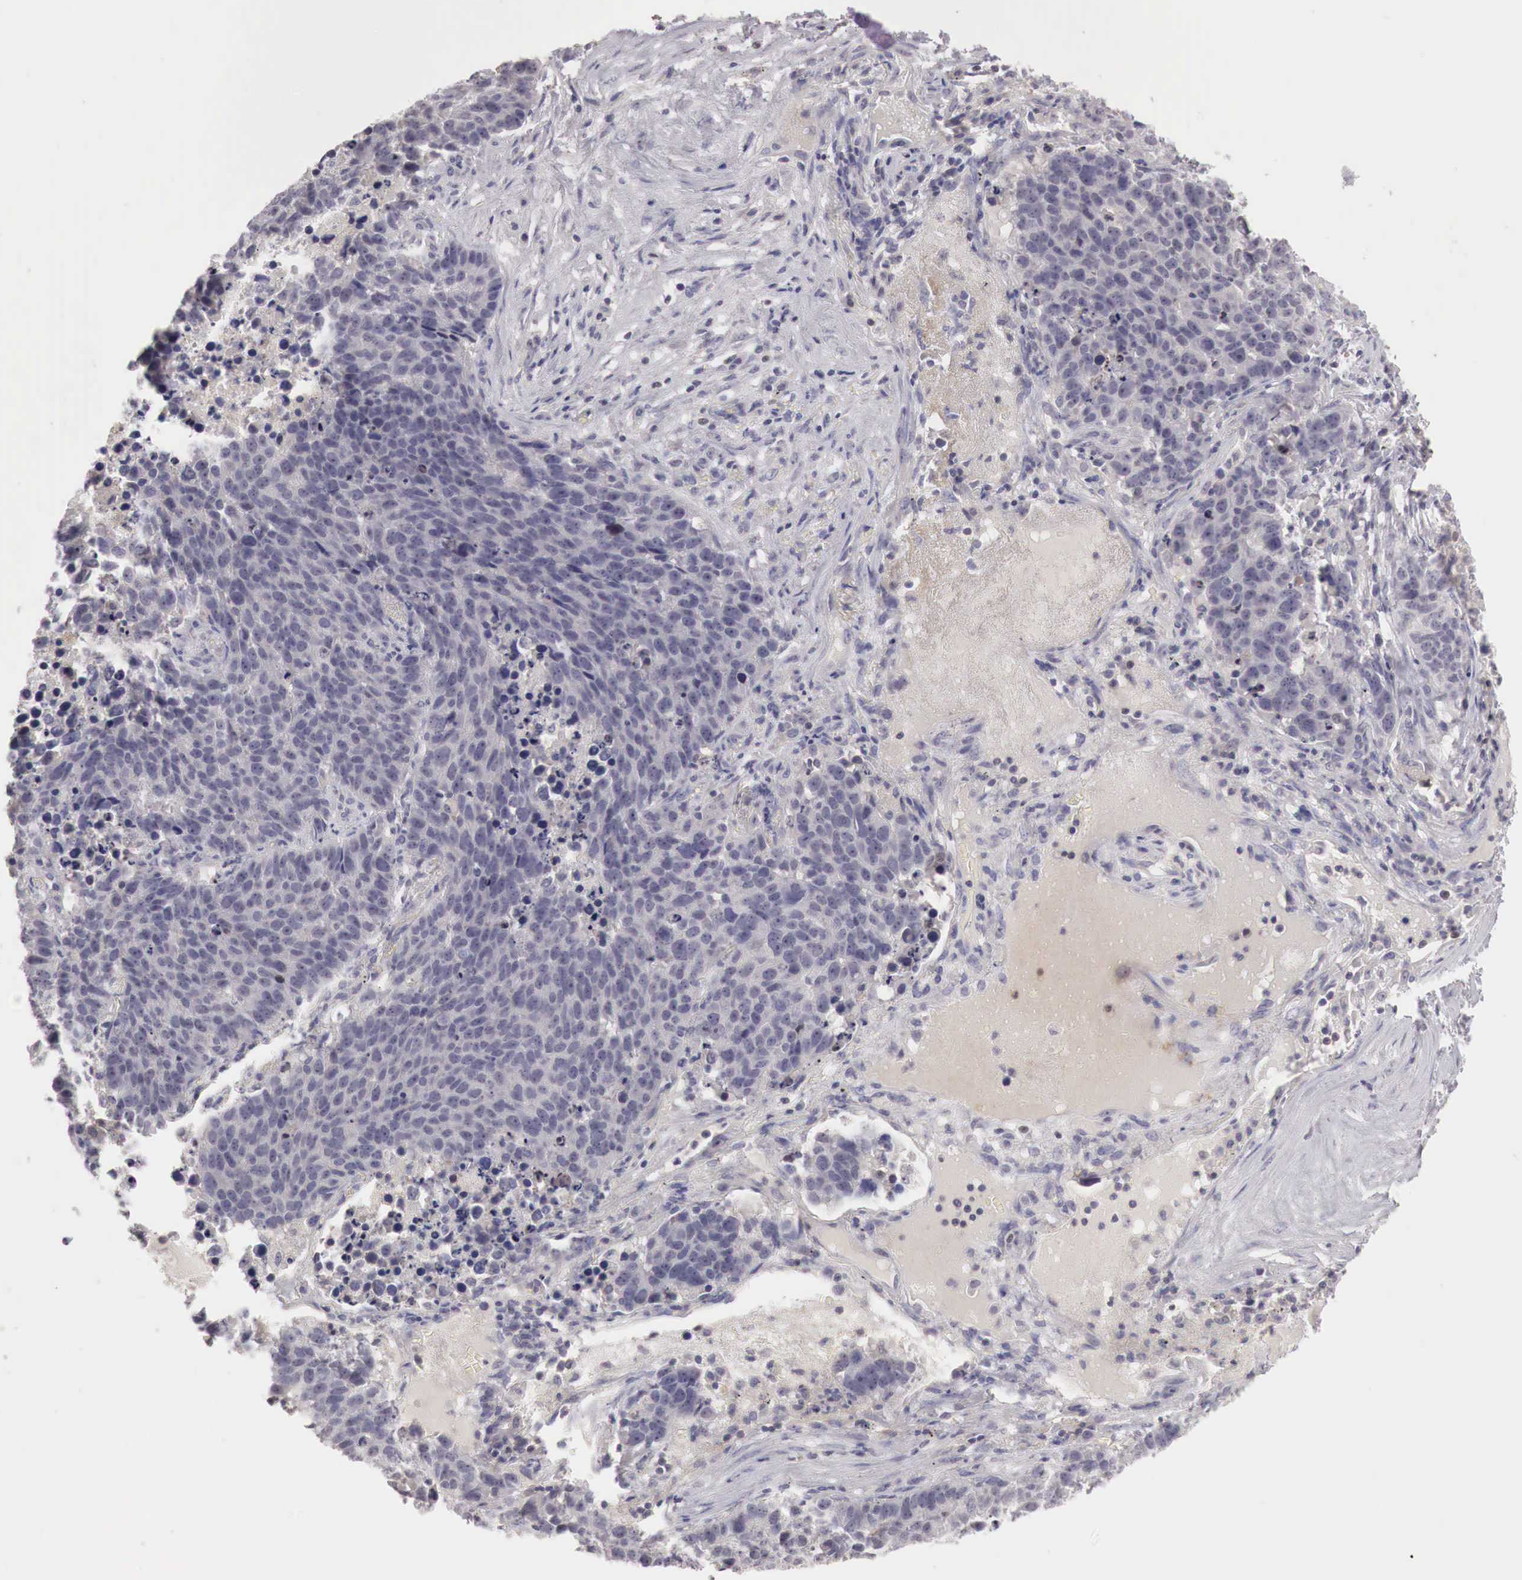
{"staining": {"intensity": "negative", "quantity": "none", "location": "none"}, "tissue": "lung cancer", "cell_type": "Tumor cells", "image_type": "cancer", "snomed": [{"axis": "morphology", "description": "Carcinoid, malignant, NOS"}, {"axis": "topography", "description": "Lung"}], "caption": "Histopathology image shows no significant protein staining in tumor cells of lung cancer (carcinoid (malignant)).", "gene": "GATA1", "patient": {"sex": "male", "age": 60}}